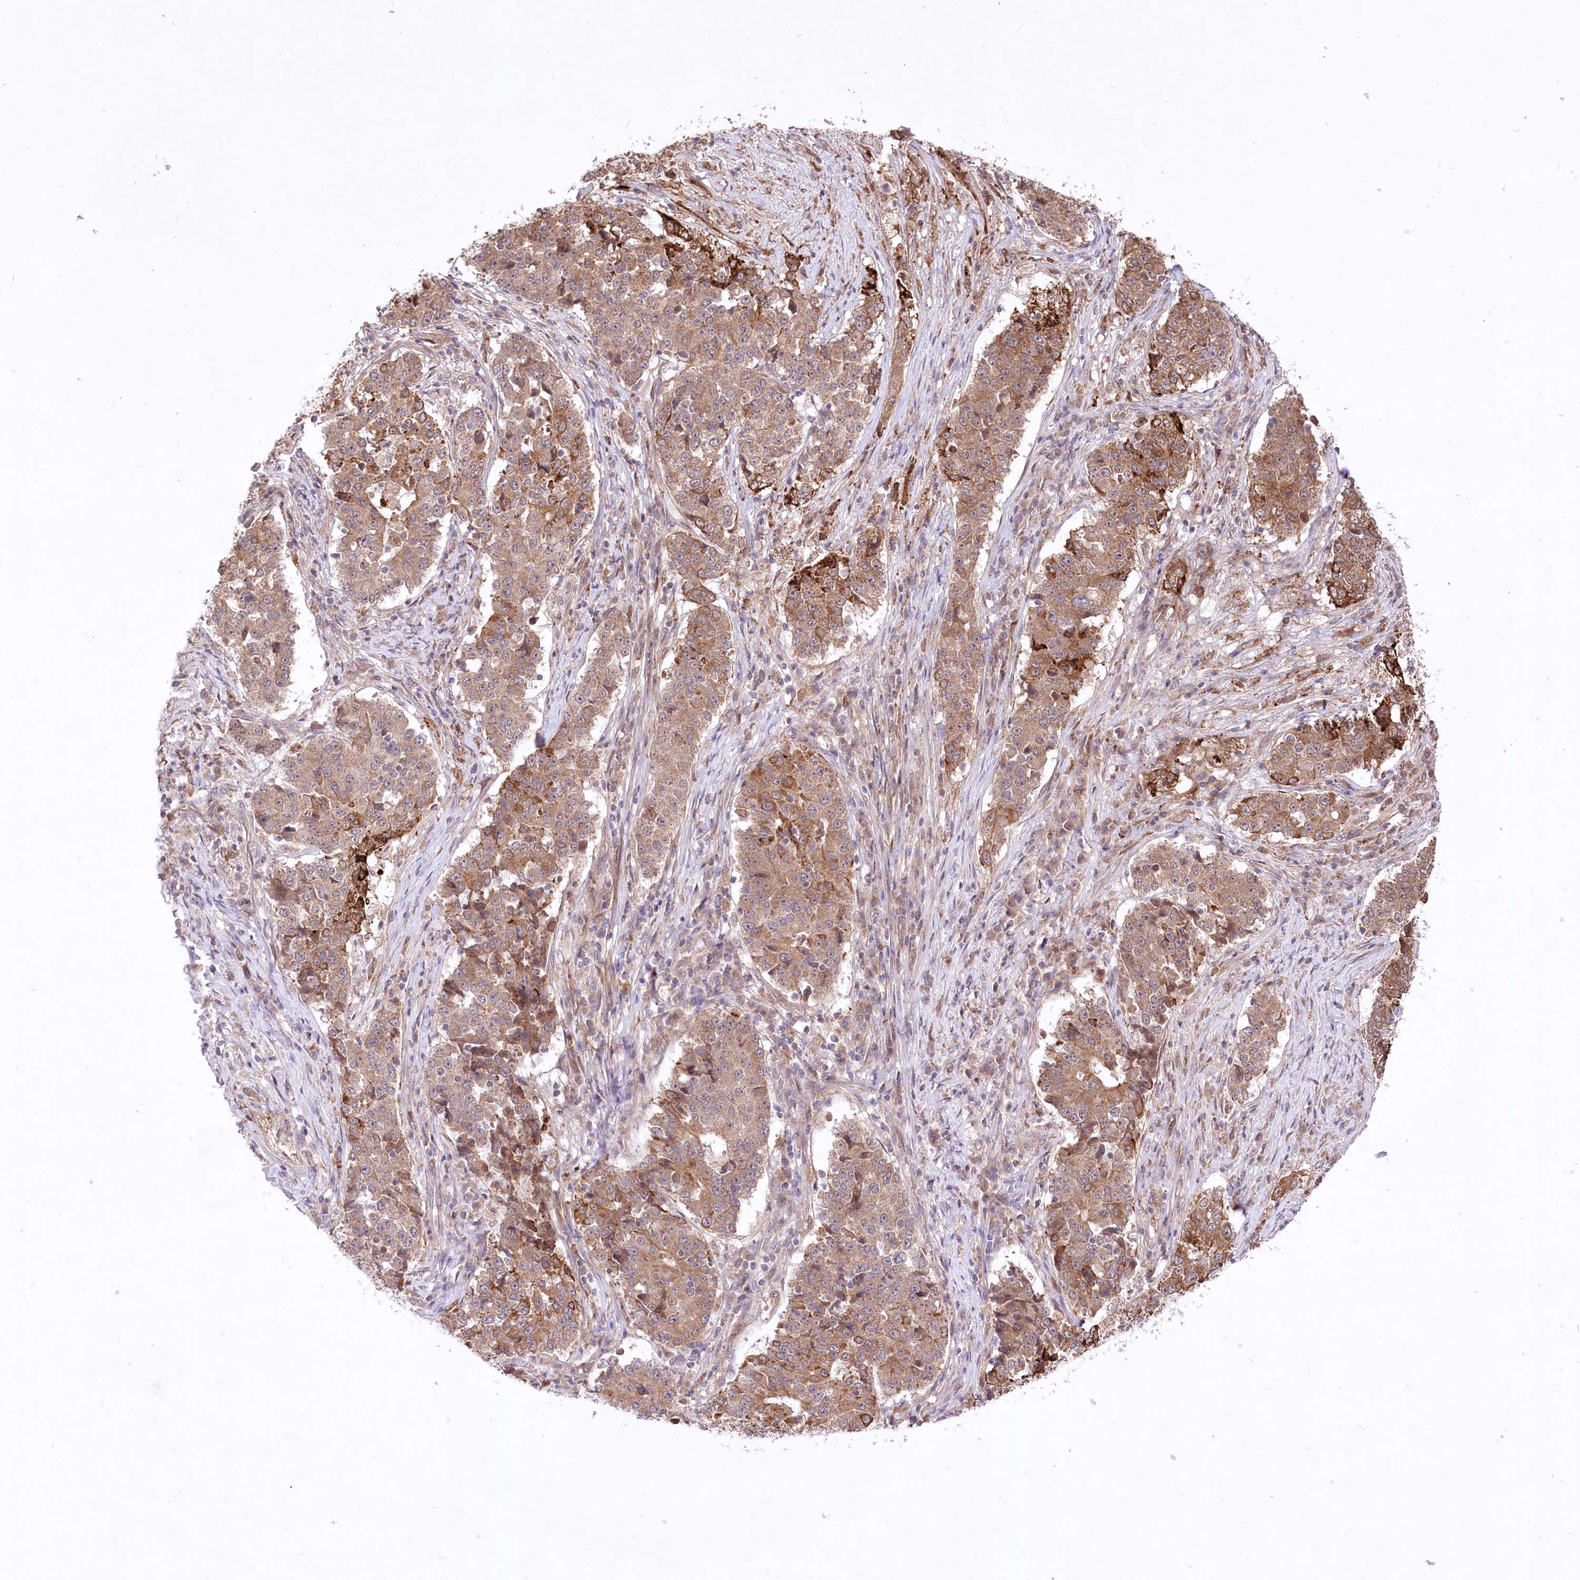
{"staining": {"intensity": "moderate", "quantity": ">75%", "location": "cytoplasmic/membranous"}, "tissue": "stomach cancer", "cell_type": "Tumor cells", "image_type": "cancer", "snomed": [{"axis": "morphology", "description": "Adenocarcinoma, NOS"}, {"axis": "topography", "description": "Stomach"}], "caption": "Protein staining of stomach adenocarcinoma tissue reveals moderate cytoplasmic/membranous staining in approximately >75% of tumor cells.", "gene": "HELT", "patient": {"sex": "male", "age": 59}}